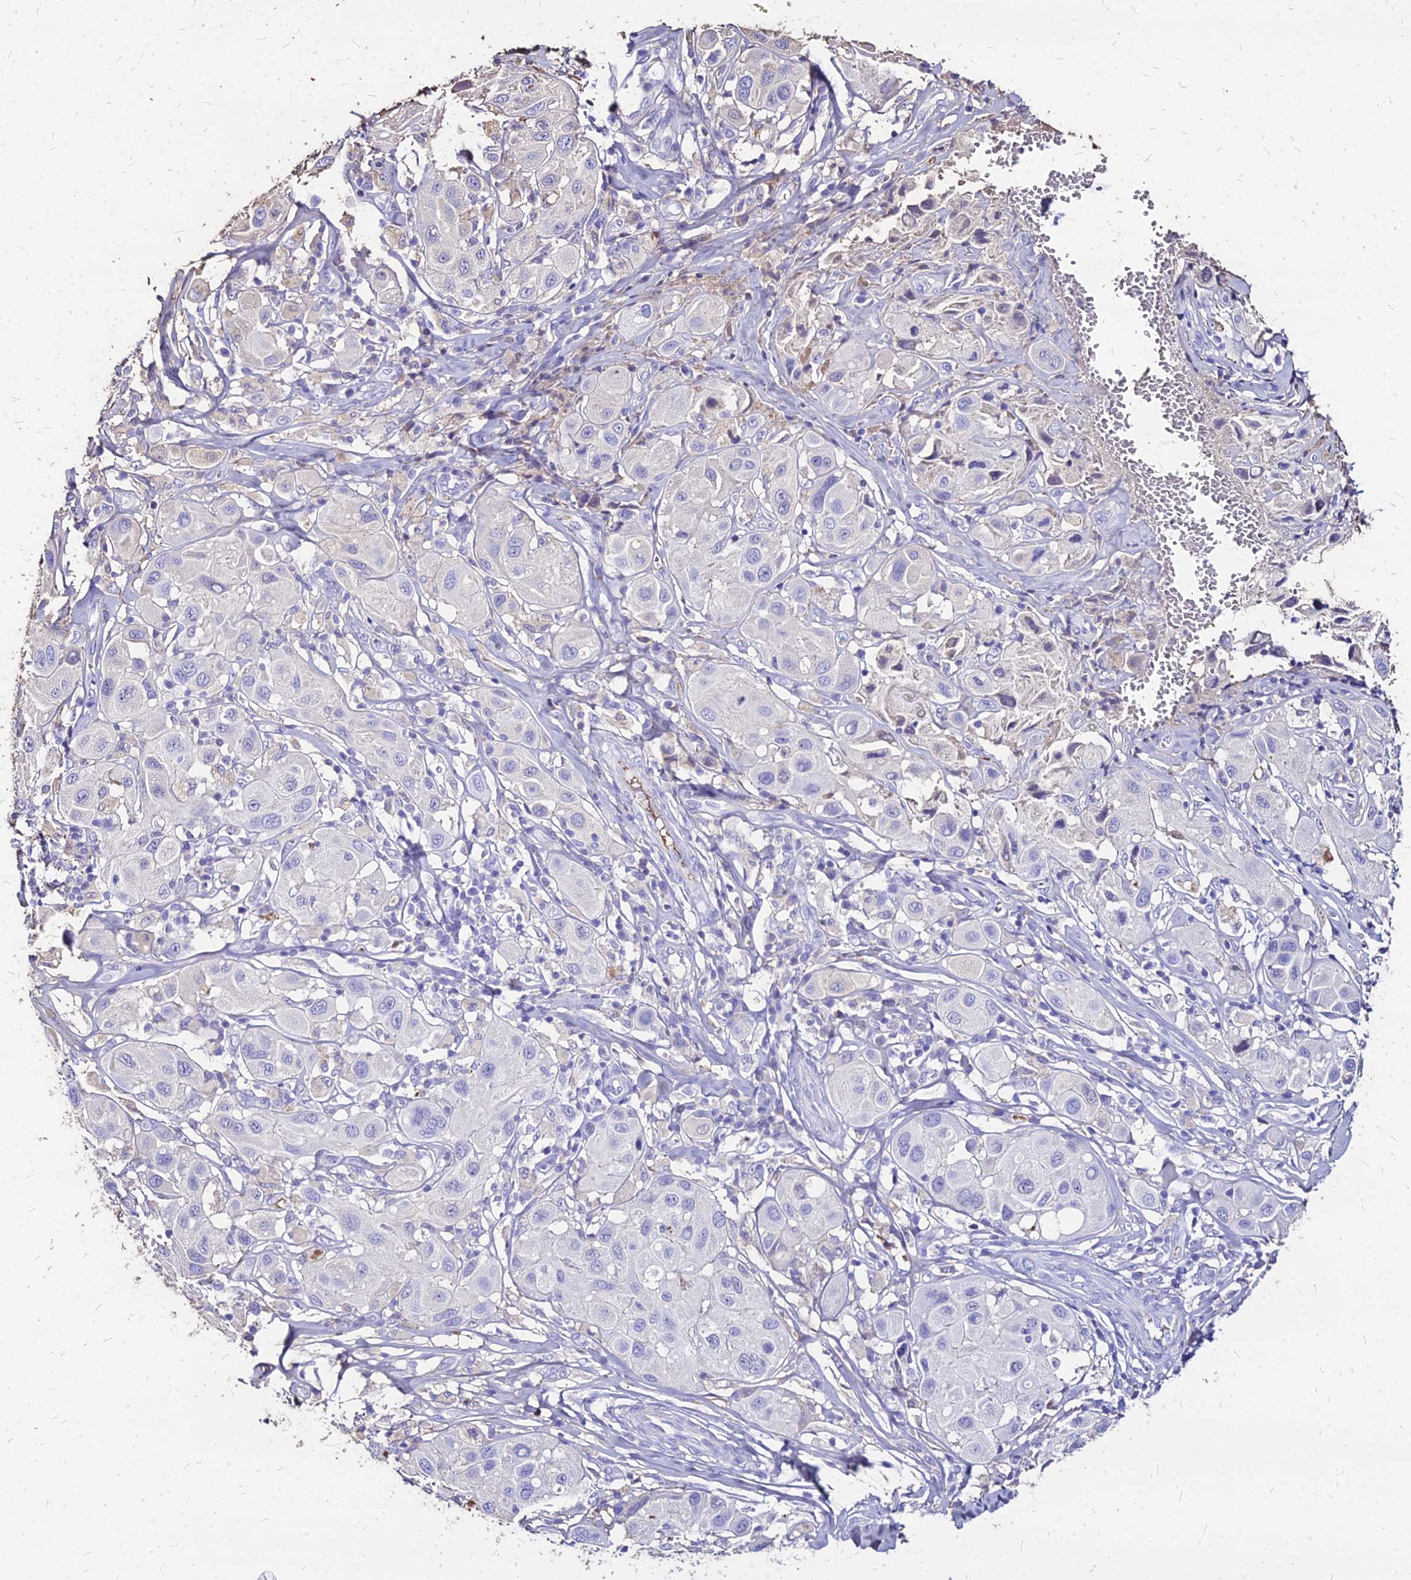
{"staining": {"intensity": "negative", "quantity": "none", "location": "none"}, "tissue": "melanoma", "cell_type": "Tumor cells", "image_type": "cancer", "snomed": [{"axis": "morphology", "description": "Malignant melanoma, Metastatic site"}, {"axis": "topography", "description": "Skin"}], "caption": "Malignant melanoma (metastatic site) was stained to show a protein in brown. There is no significant expression in tumor cells.", "gene": "NME5", "patient": {"sex": "male", "age": 41}}